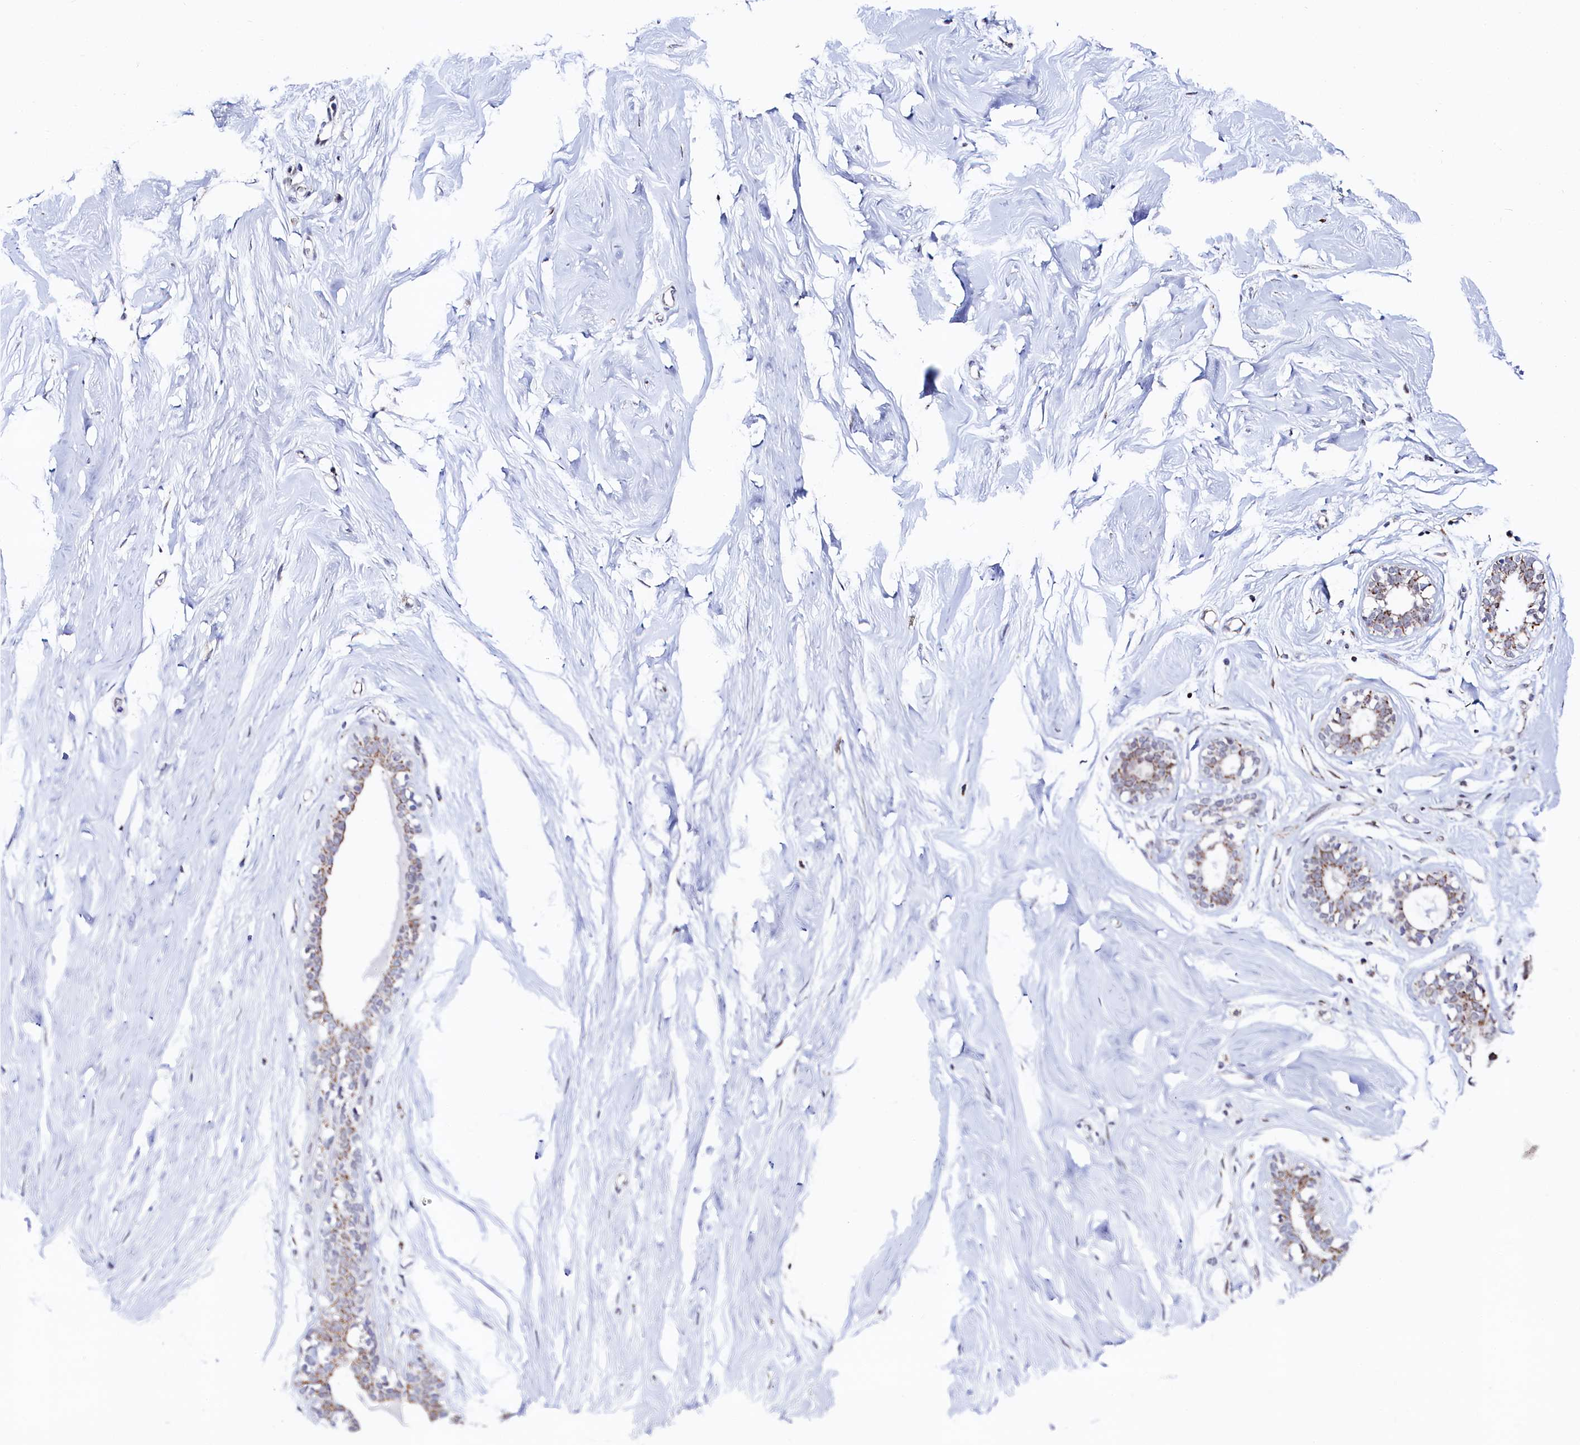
{"staining": {"intensity": "weak", "quantity": "25%-75%", "location": "cytoplasmic/membranous"}, "tissue": "breast", "cell_type": "Adipocytes", "image_type": "normal", "snomed": [{"axis": "morphology", "description": "Normal tissue, NOS"}, {"axis": "morphology", "description": "Adenoma, NOS"}, {"axis": "topography", "description": "Breast"}], "caption": "IHC photomicrograph of normal breast stained for a protein (brown), which demonstrates low levels of weak cytoplasmic/membranous positivity in about 25%-75% of adipocytes.", "gene": "HDGFL3", "patient": {"sex": "female", "age": 23}}